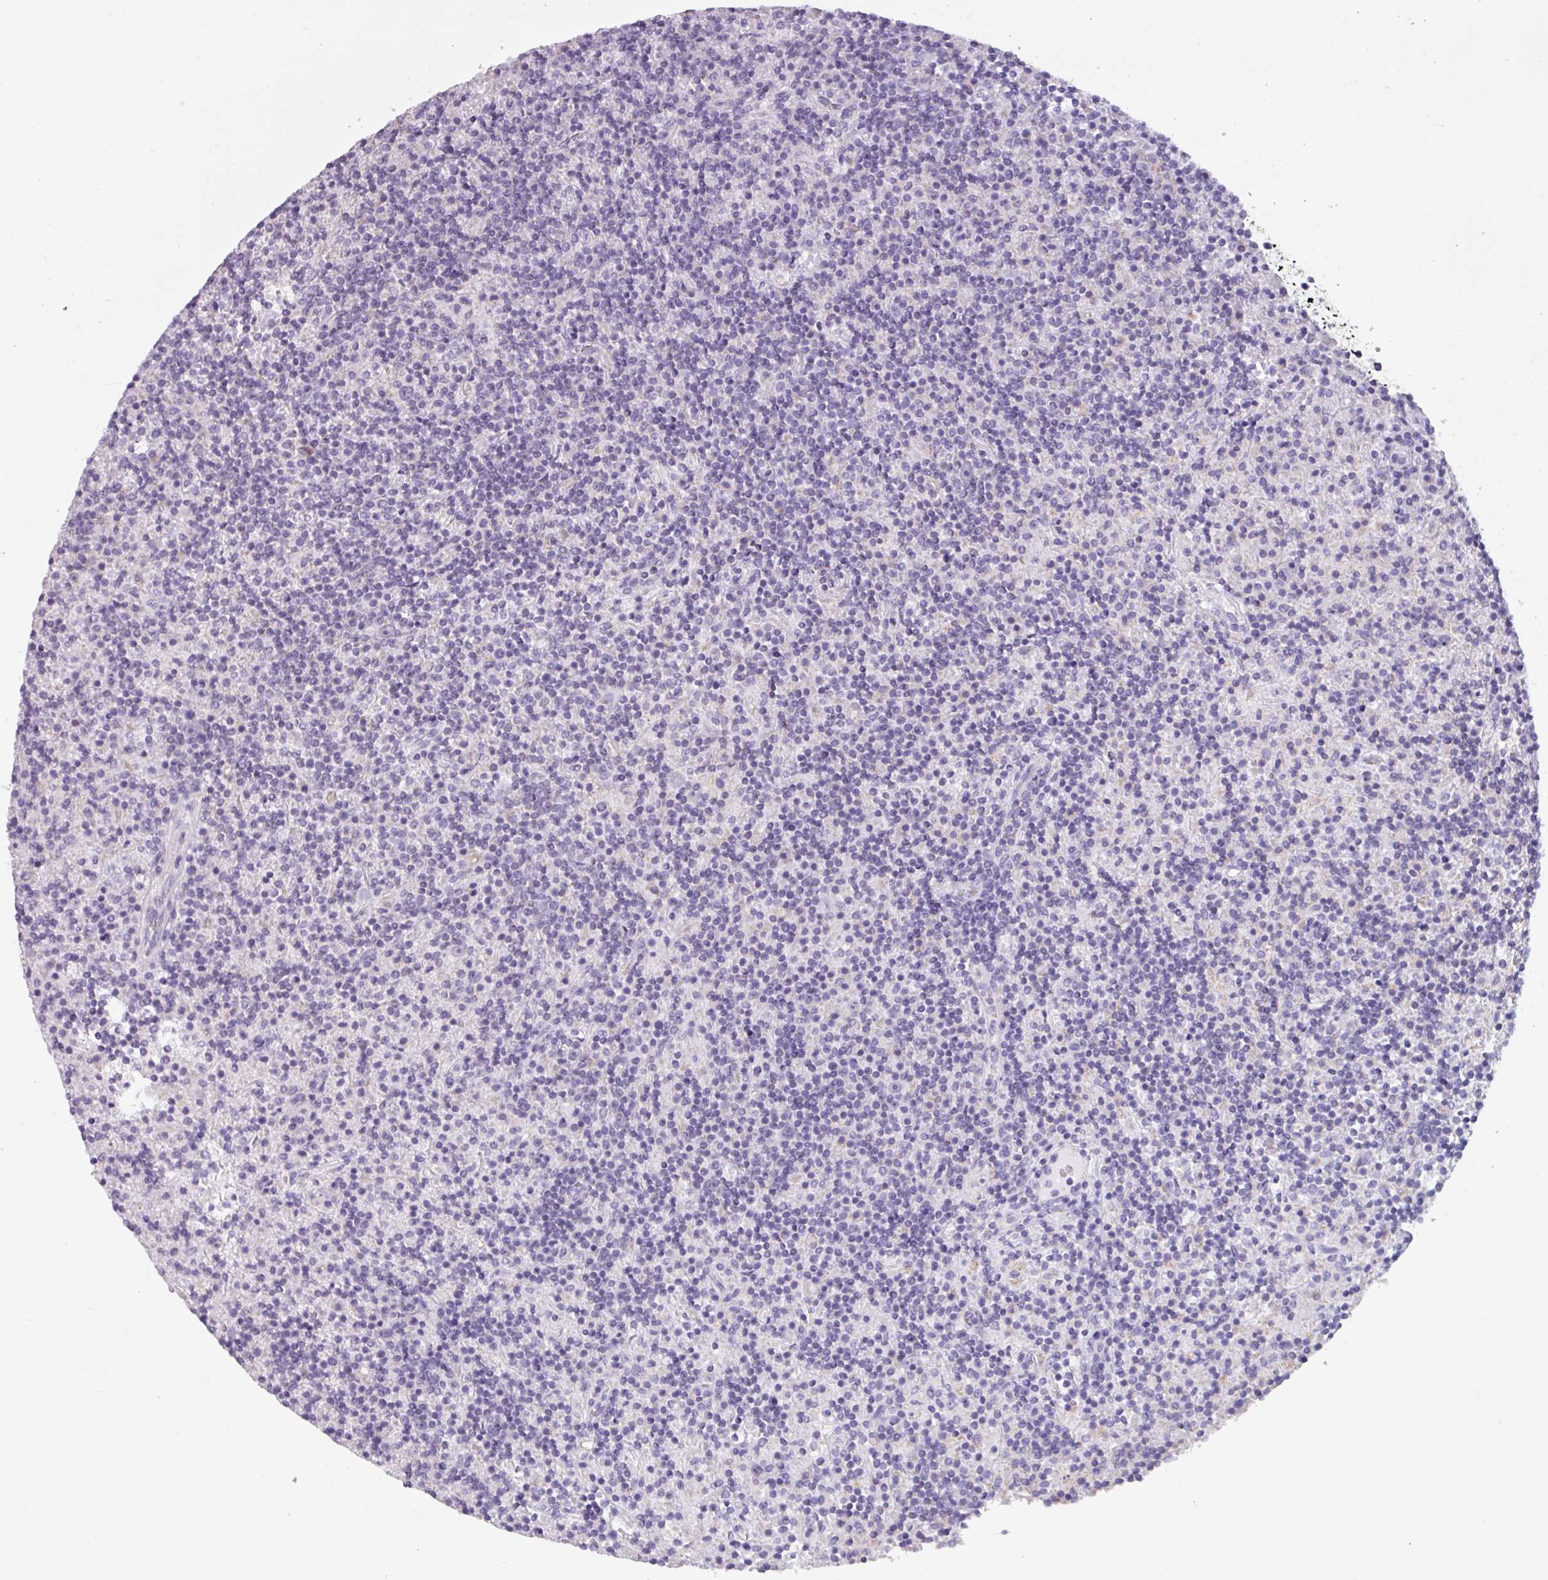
{"staining": {"intensity": "negative", "quantity": "none", "location": "none"}, "tissue": "lymphoma", "cell_type": "Tumor cells", "image_type": "cancer", "snomed": [{"axis": "morphology", "description": "Hodgkin's disease, NOS"}, {"axis": "topography", "description": "Lymph node"}], "caption": "The immunohistochemistry (IHC) histopathology image has no significant positivity in tumor cells of lymphoma tissue. The staining is performed using DAB (3,3'-diaminobenzidine) brown chromogen with nuclei counter-stained in using hematoxylin.", "gene": "CAMK1", "patient": {"sex": "male", "age": 70}}